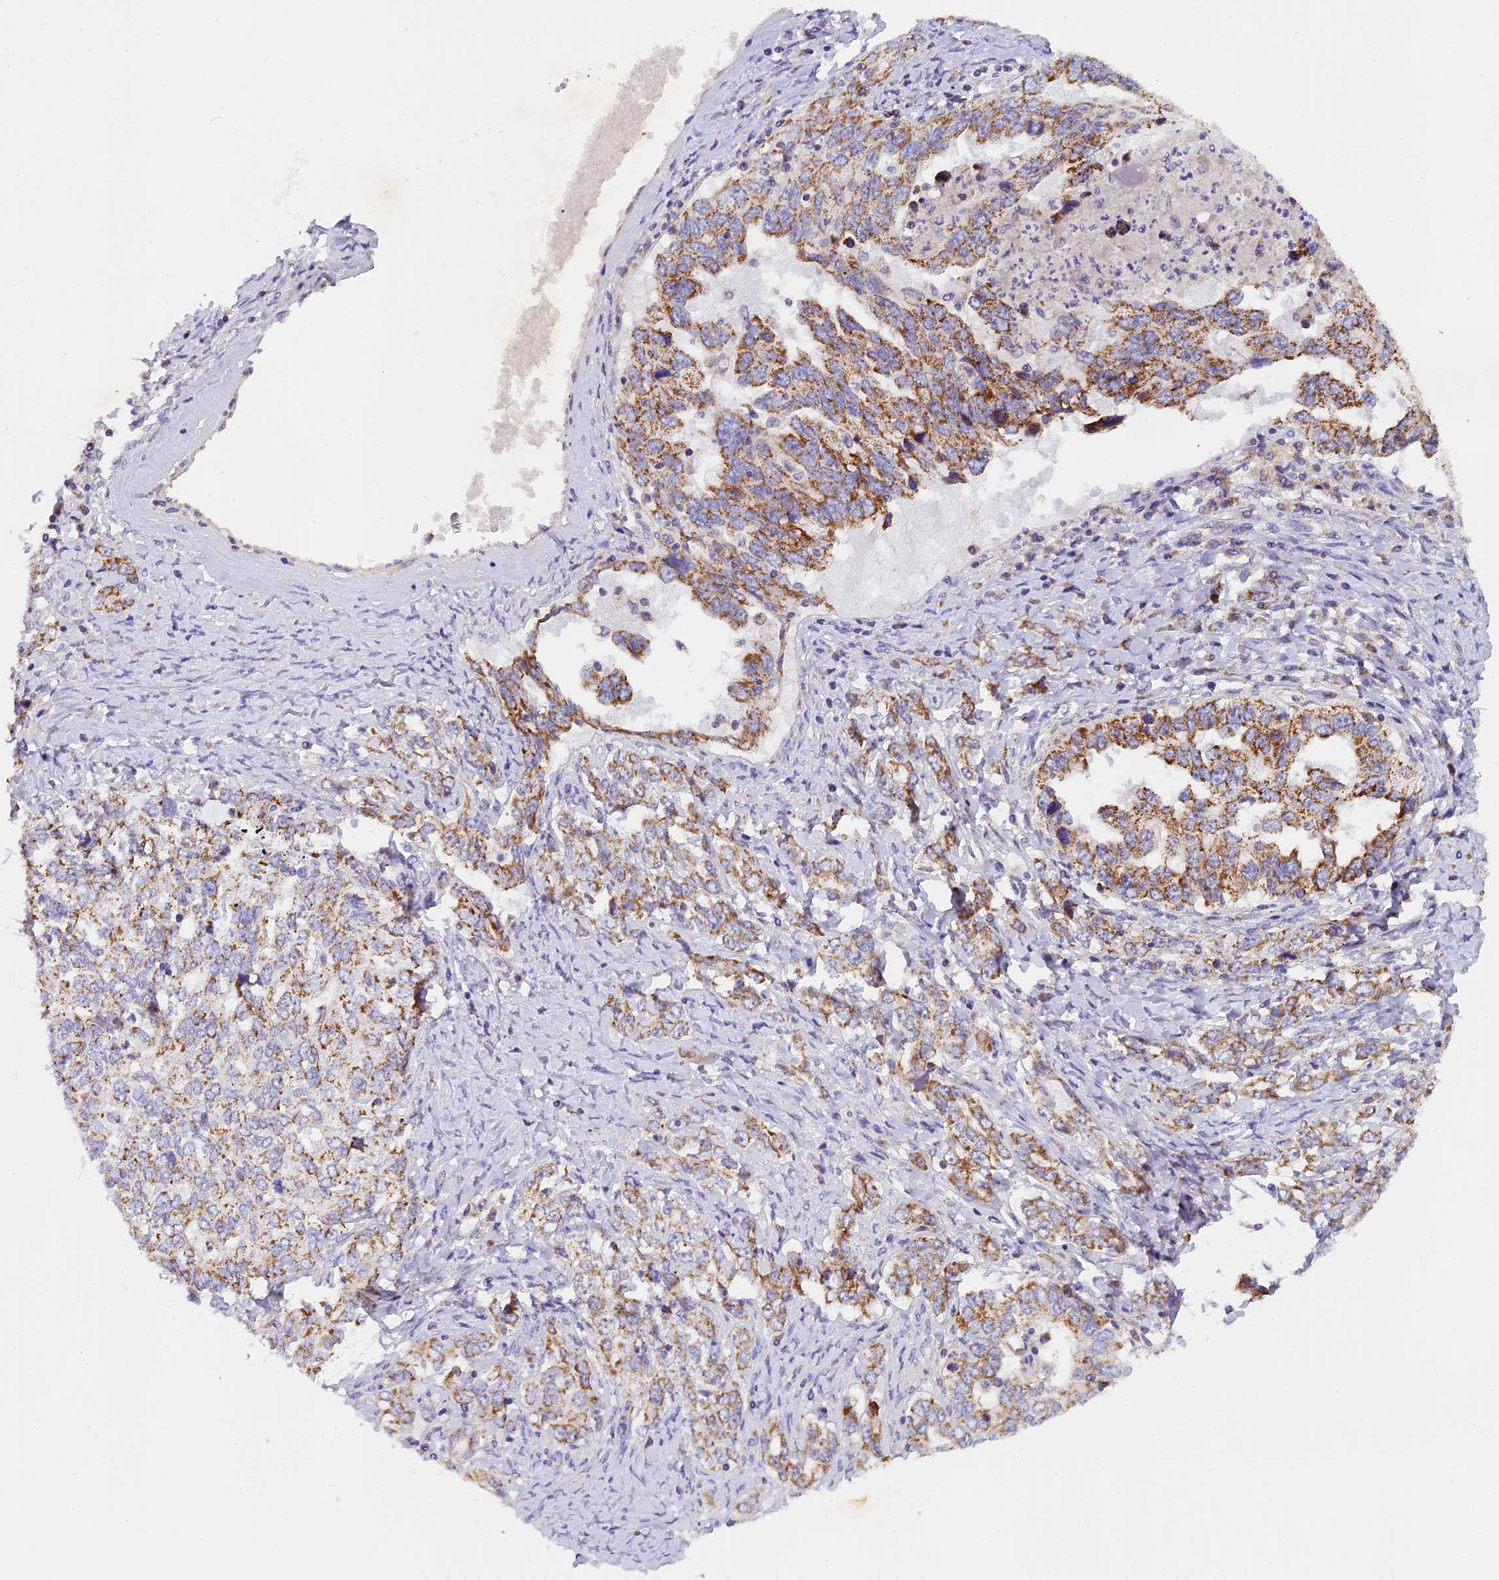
{"staining": {"intensity": "moderate", "quantity": ">75%", "location": "cytoplasmic/membranous"}, "tissue": "ovarian cancer", "cell_type": "Tumor cells", "image_type": "cancer", "snomed": [{"axis": "morphology", "description": "Carcinoma, endometroid"}, {"axis": "topography", "description": "Ovary"}], "caption": "Moderate cytoplasmic/membranous protein expression is present in approximately >75% of tumor cells in endometroid carcinoma (ovarian).", "gene": "MGME1", "patient": {"sex": "female", "age": 62}}